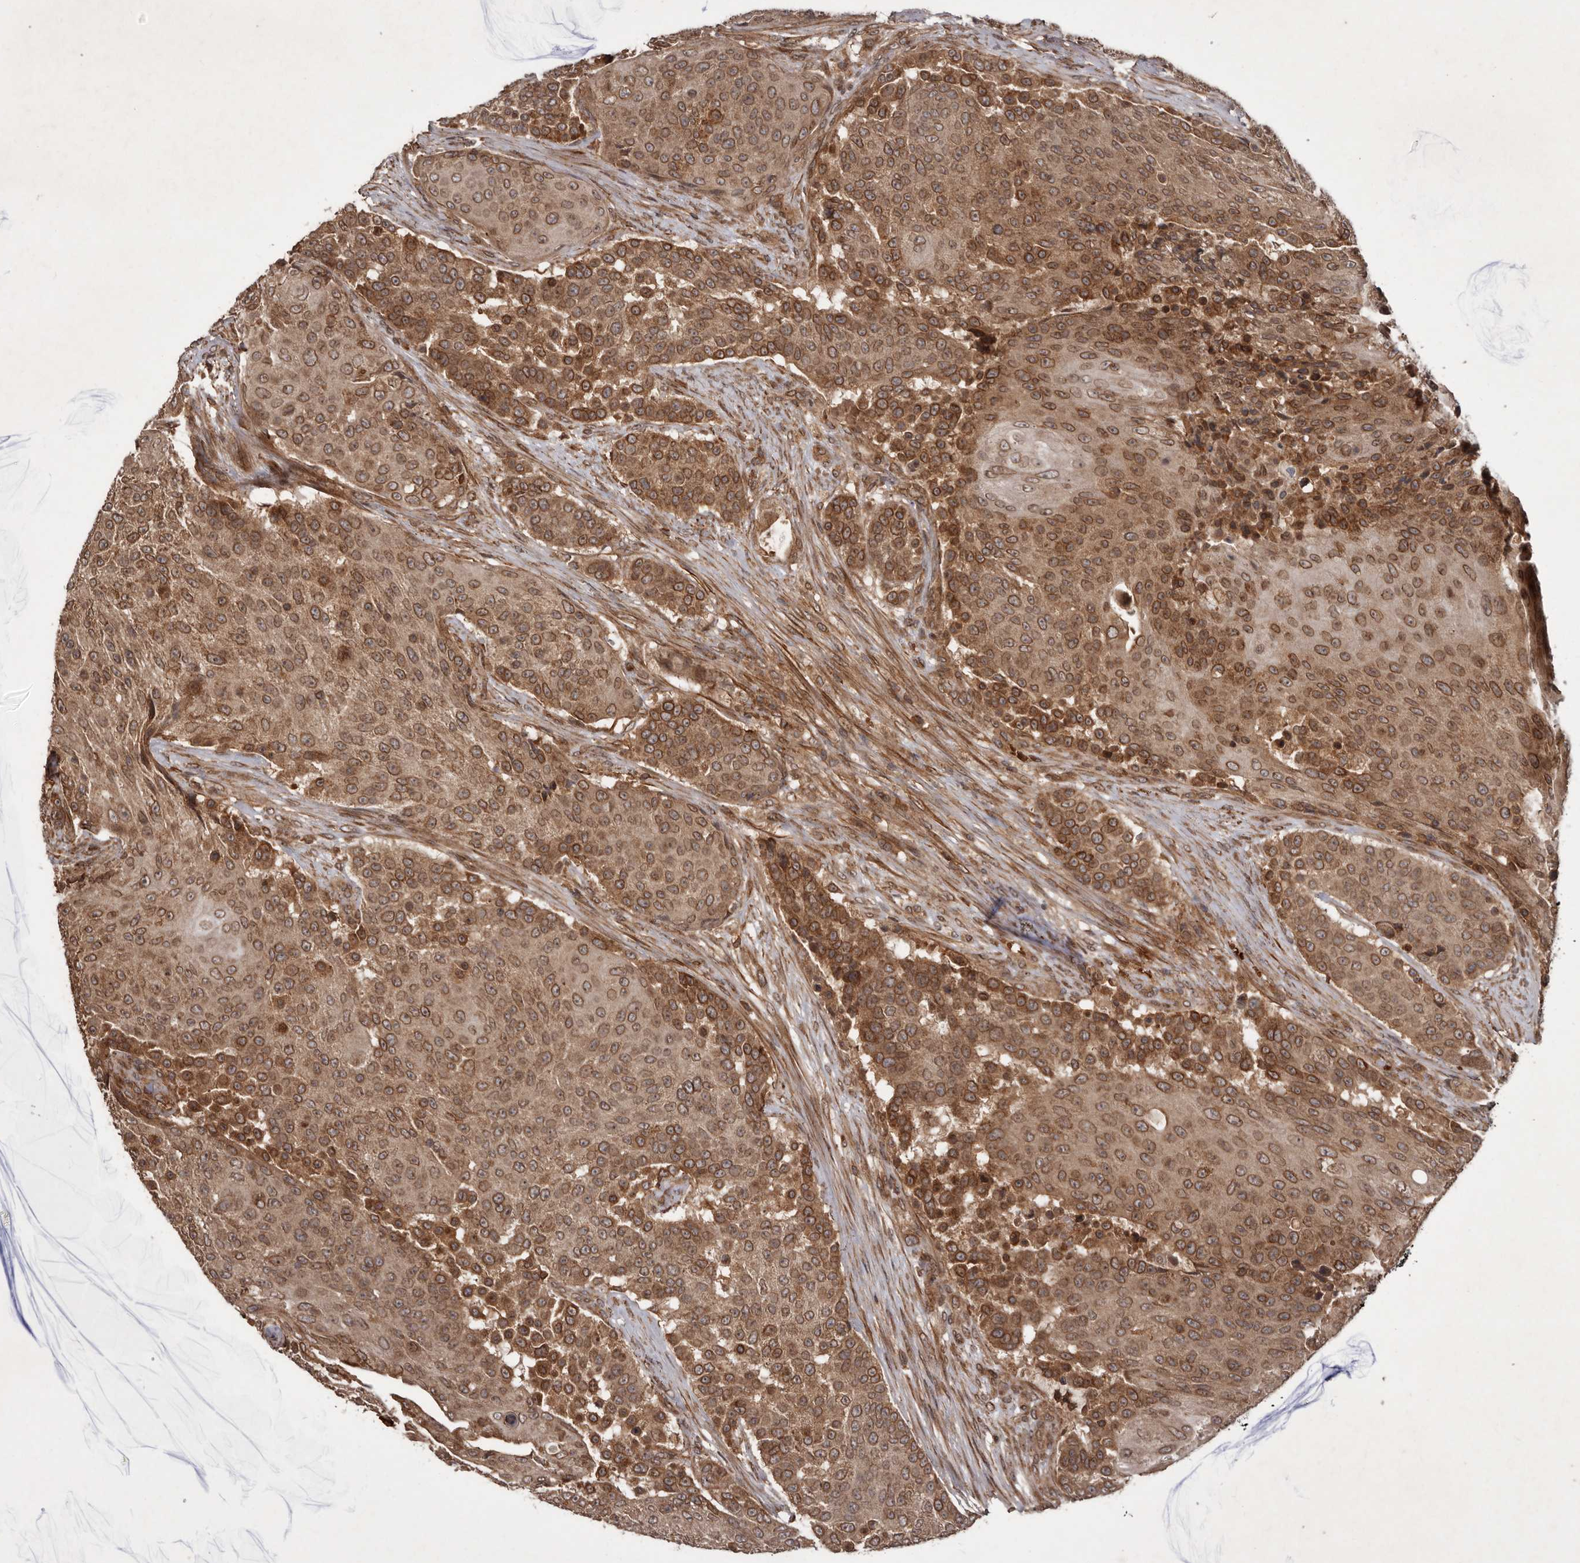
{"staining": {"intensity": "moderate", "quantity": ">75%", "location": "cytoplasmic/membranous,nuclear"}, "tissue": "urothelial cancer", "cell_type": "Tumor cells", "image_type": "cancer", "snomed": [{"axis": "morphology", "description": "Urothelial carcinoma, High grade"}, {"axis": "topography", "description": "Urinary bladder"}], "caption": "Immunohistochemical staining of urothelial cancer reveals medium levels of moderate cytoplasmic/membranous and nuclear expression in approximately >75% of tumor cells.", "gene": "STK36", "patient": {"sex": "female", "age": 63}}